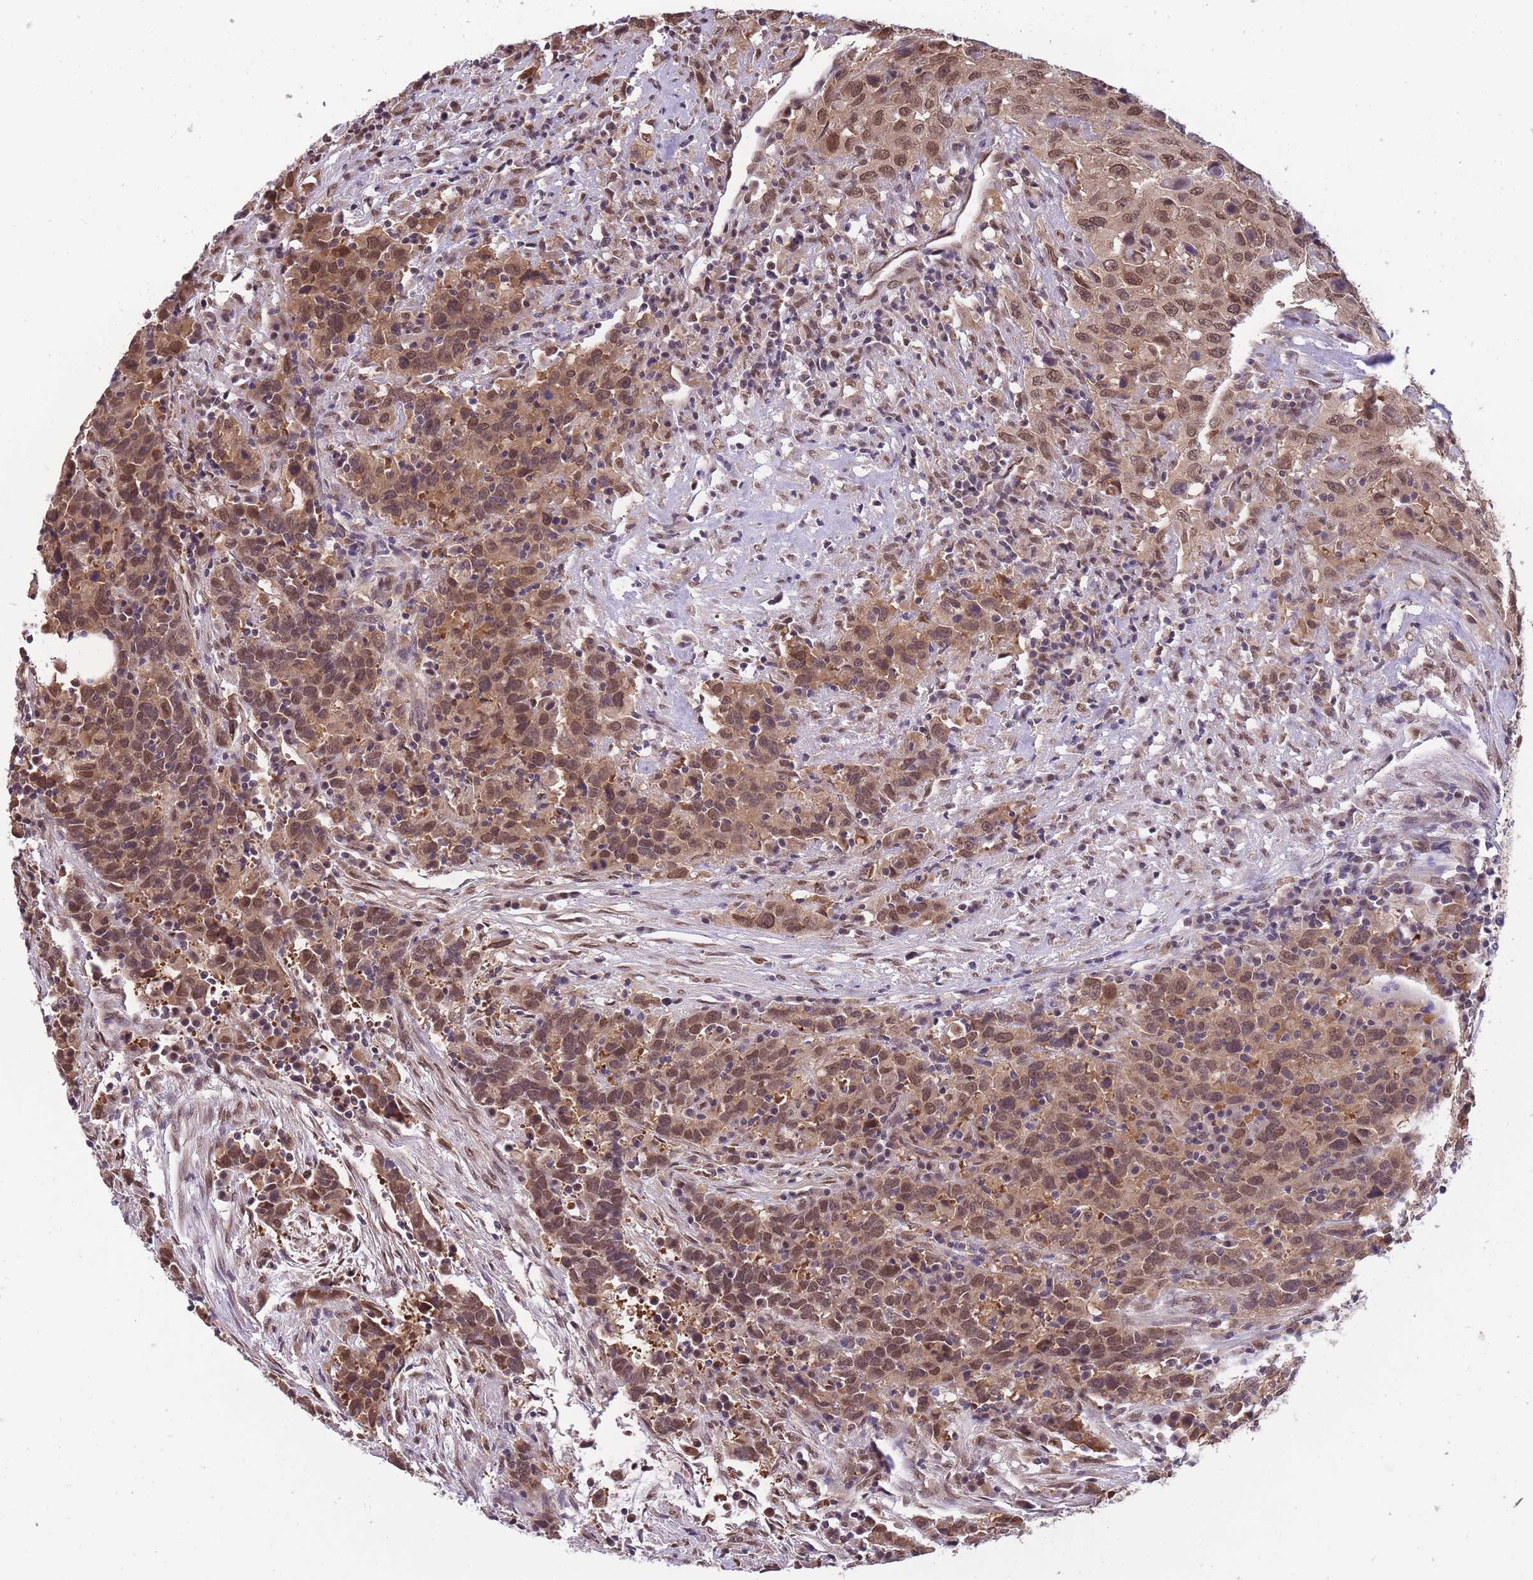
{"staining": {"intensity": "moderate", "quantity": ">75%", "location": "cytoplasmic/membranous,nuclear"}, "tissue": "urothelial cancer", "cell_type": "Tumor cells", "image_type": "cancer", "snomed": [{"axis": "morphology", "description": "Urothelial carcinoma, High grade"}, {"axis": "topography", "description": "Urinary bladder"}], "caption": "DAB (3,3'-diaminobenzidine) immunohistochemical staining of urothelial carcinoma (high-grade) demonstrates moderate cytoplasmic/membranous and nuclear protein expression in about >75% of tumor cells.", "gene": "CDIP1", "patient": {"sex": "male", "age": 61}}